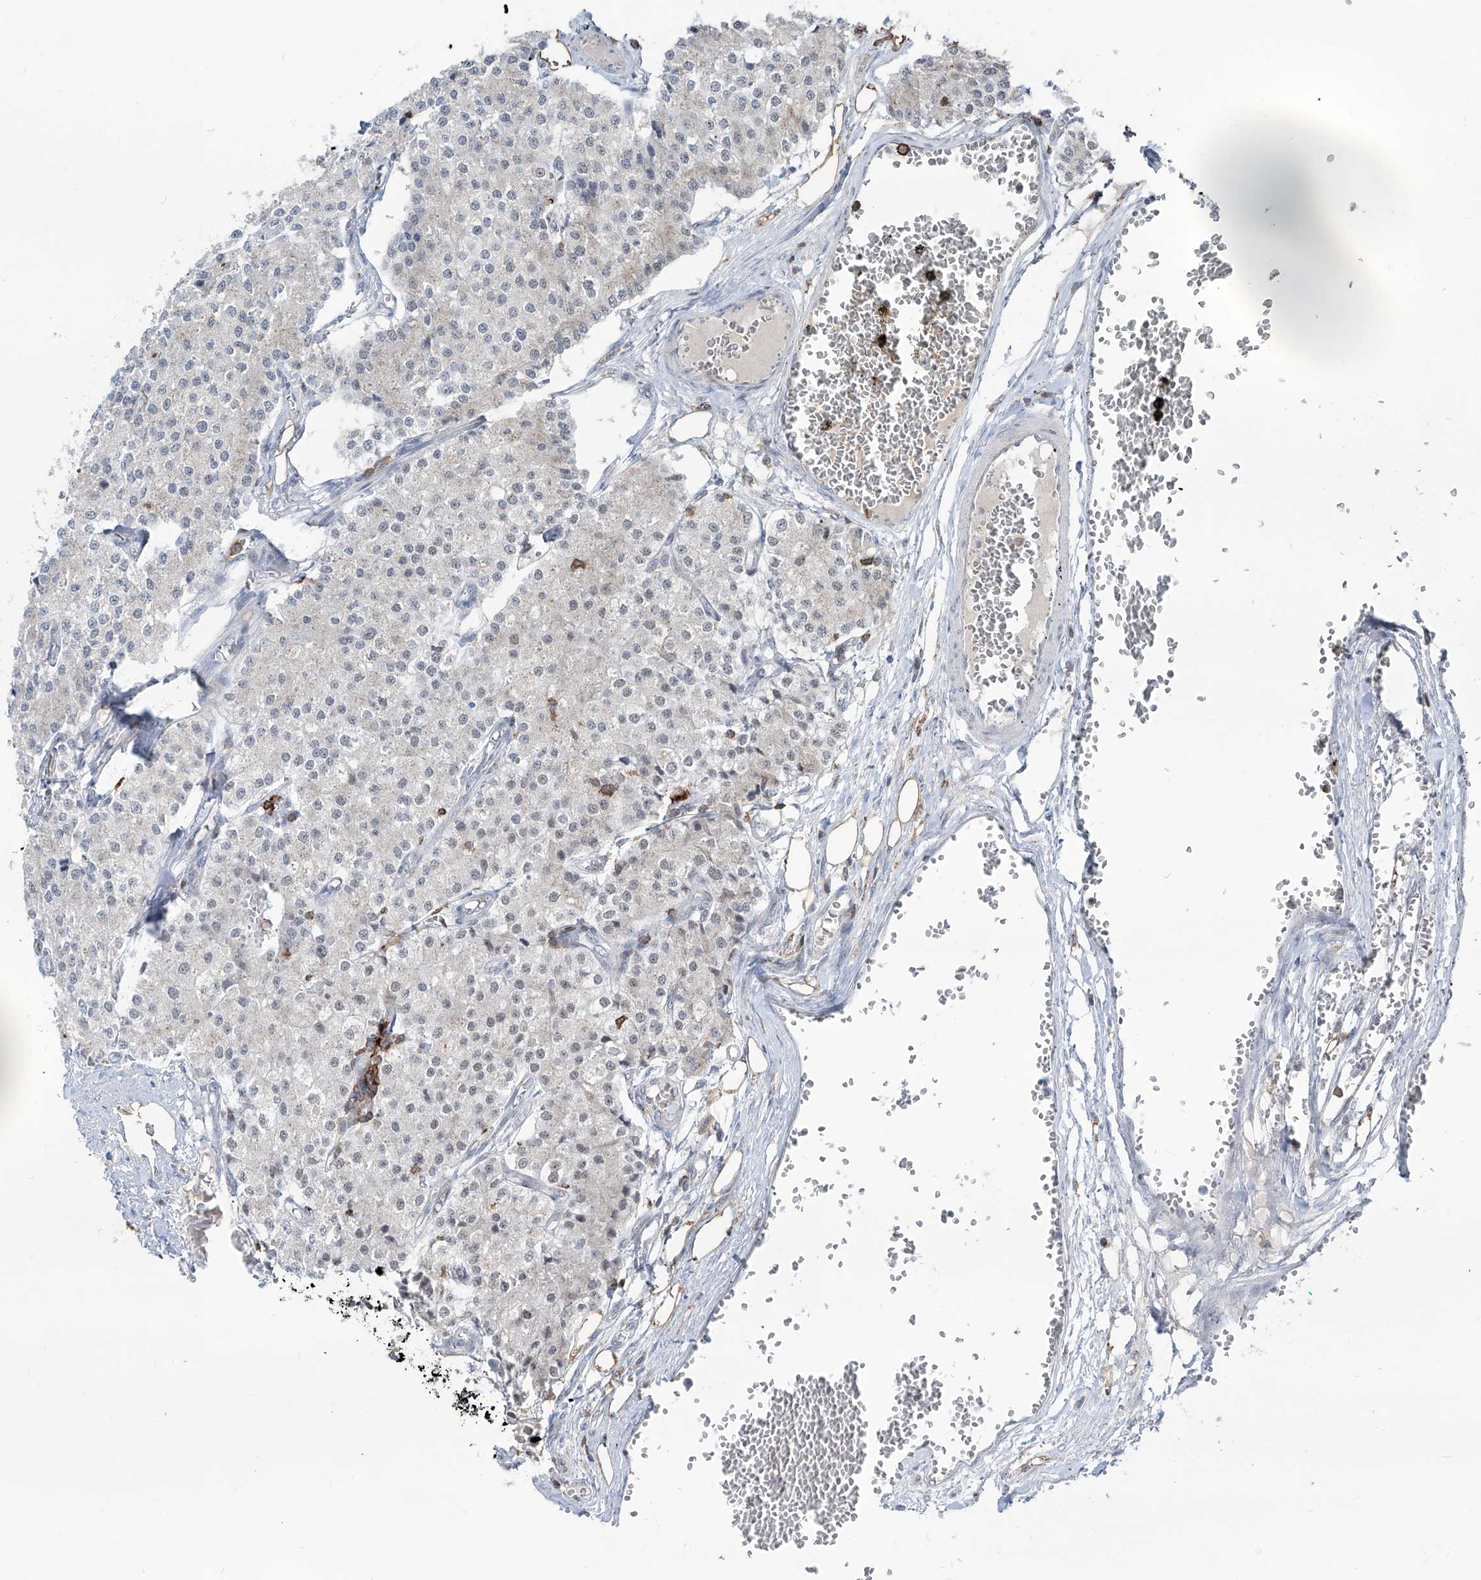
{"staining": {"intensity": "negative", "quantity": "none", "location": "none"}, "tissue": "carcinoid", "cell_type": "Tumor cells", "image_type": "cancer", "snomed": [{"axis": "morphology", "description": "Carcinoid, malignant, NOS"}, {"axis": "topography", "description": "Colon"}], "caption": "Carcinoid stained for a protein using immunohistochemistry (IHC) shows no positivity tumor cells.", "gene": "ZBTB48", "patient": {"sex": "female", "age": 52}}